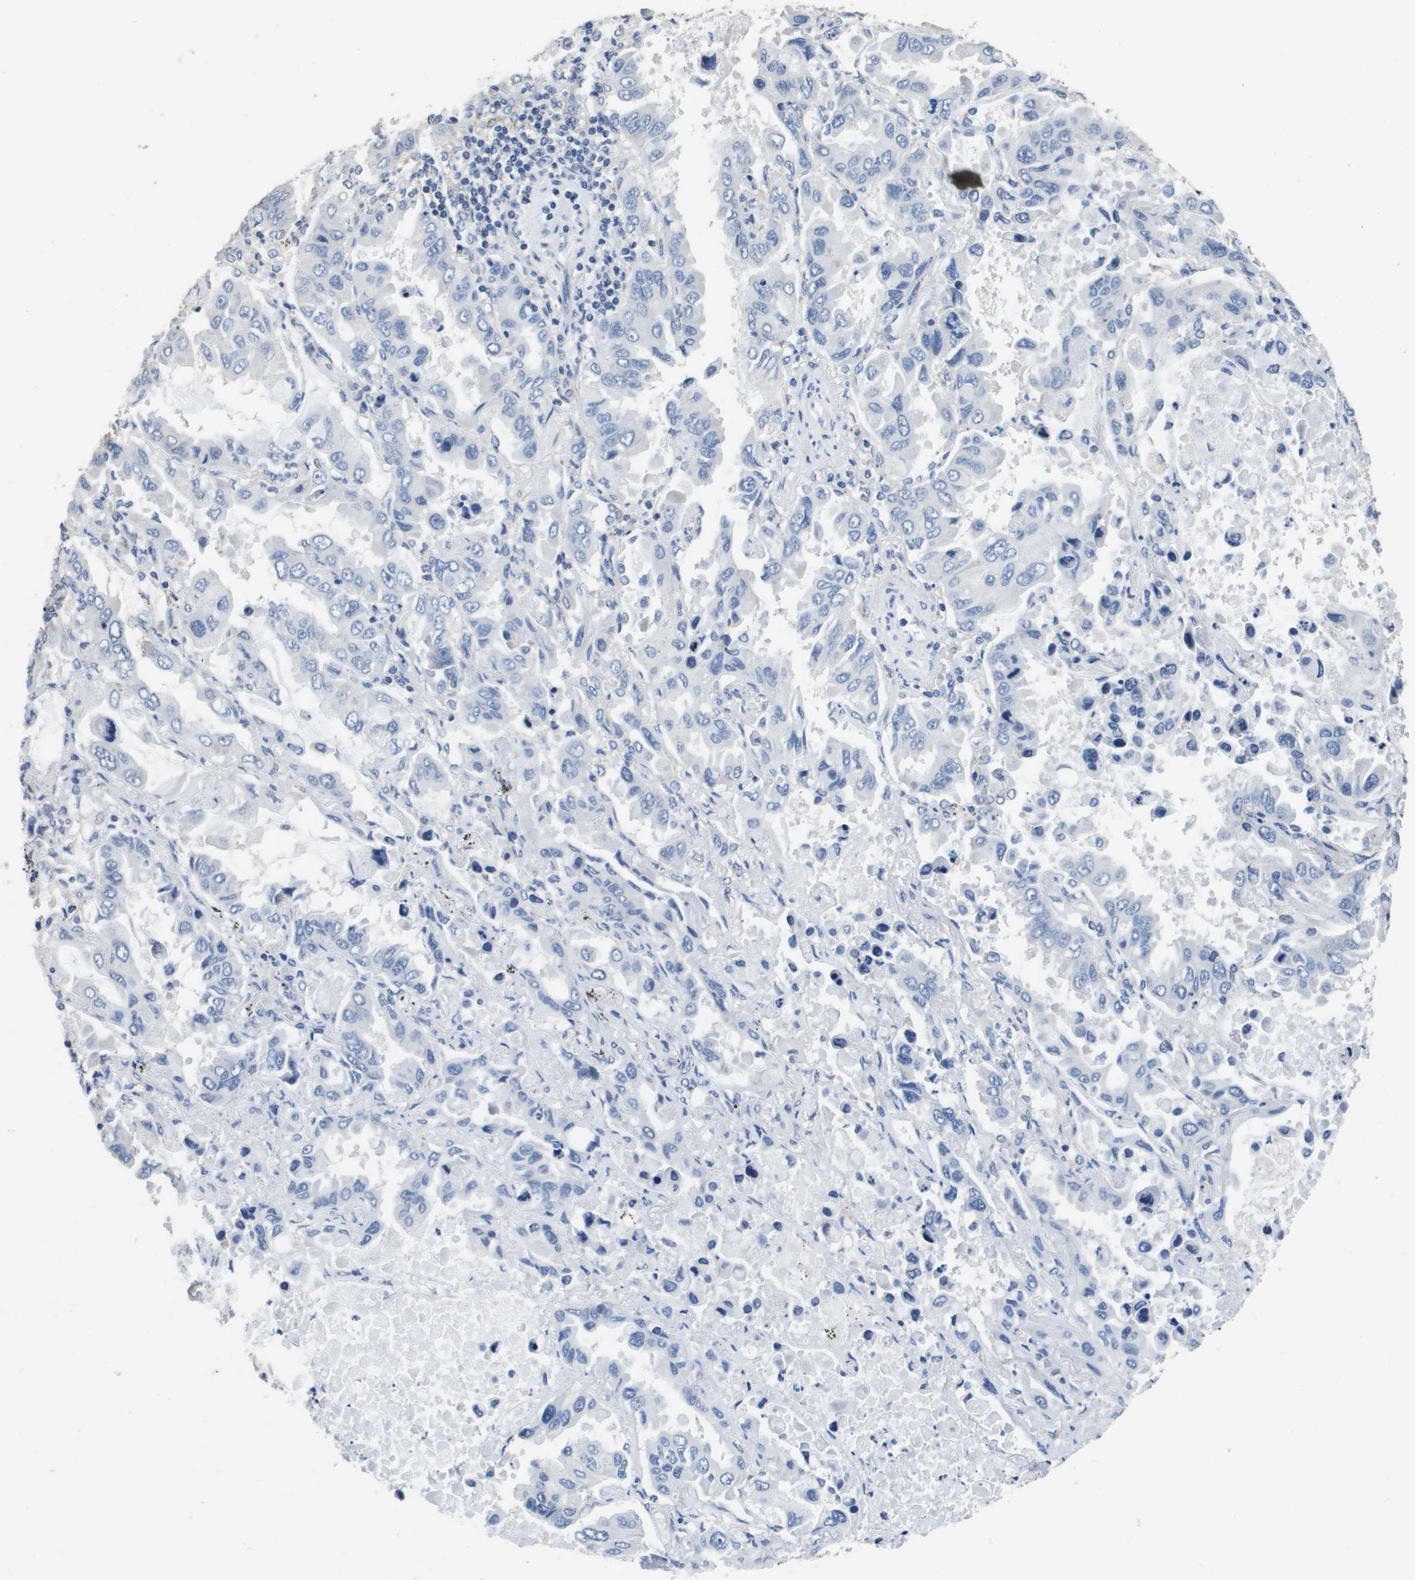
{"staining": {"intensity": "negative", "quantity": "none", "location": "none"}, "tissue": "lung cancer", "cell_type": "Tumor cells", "image_type": "cancer", "snomed": [{"axis": "morphology", "description": "Adenocarcinoma, NOS"}, {"axis": "topography", "description": "Lung"}], "caption": "Tumor cells are negative for protein expression in human lung adenocarcinoma.", "gene": "MT3", "patient": {"sex": "male", "age": 64}}